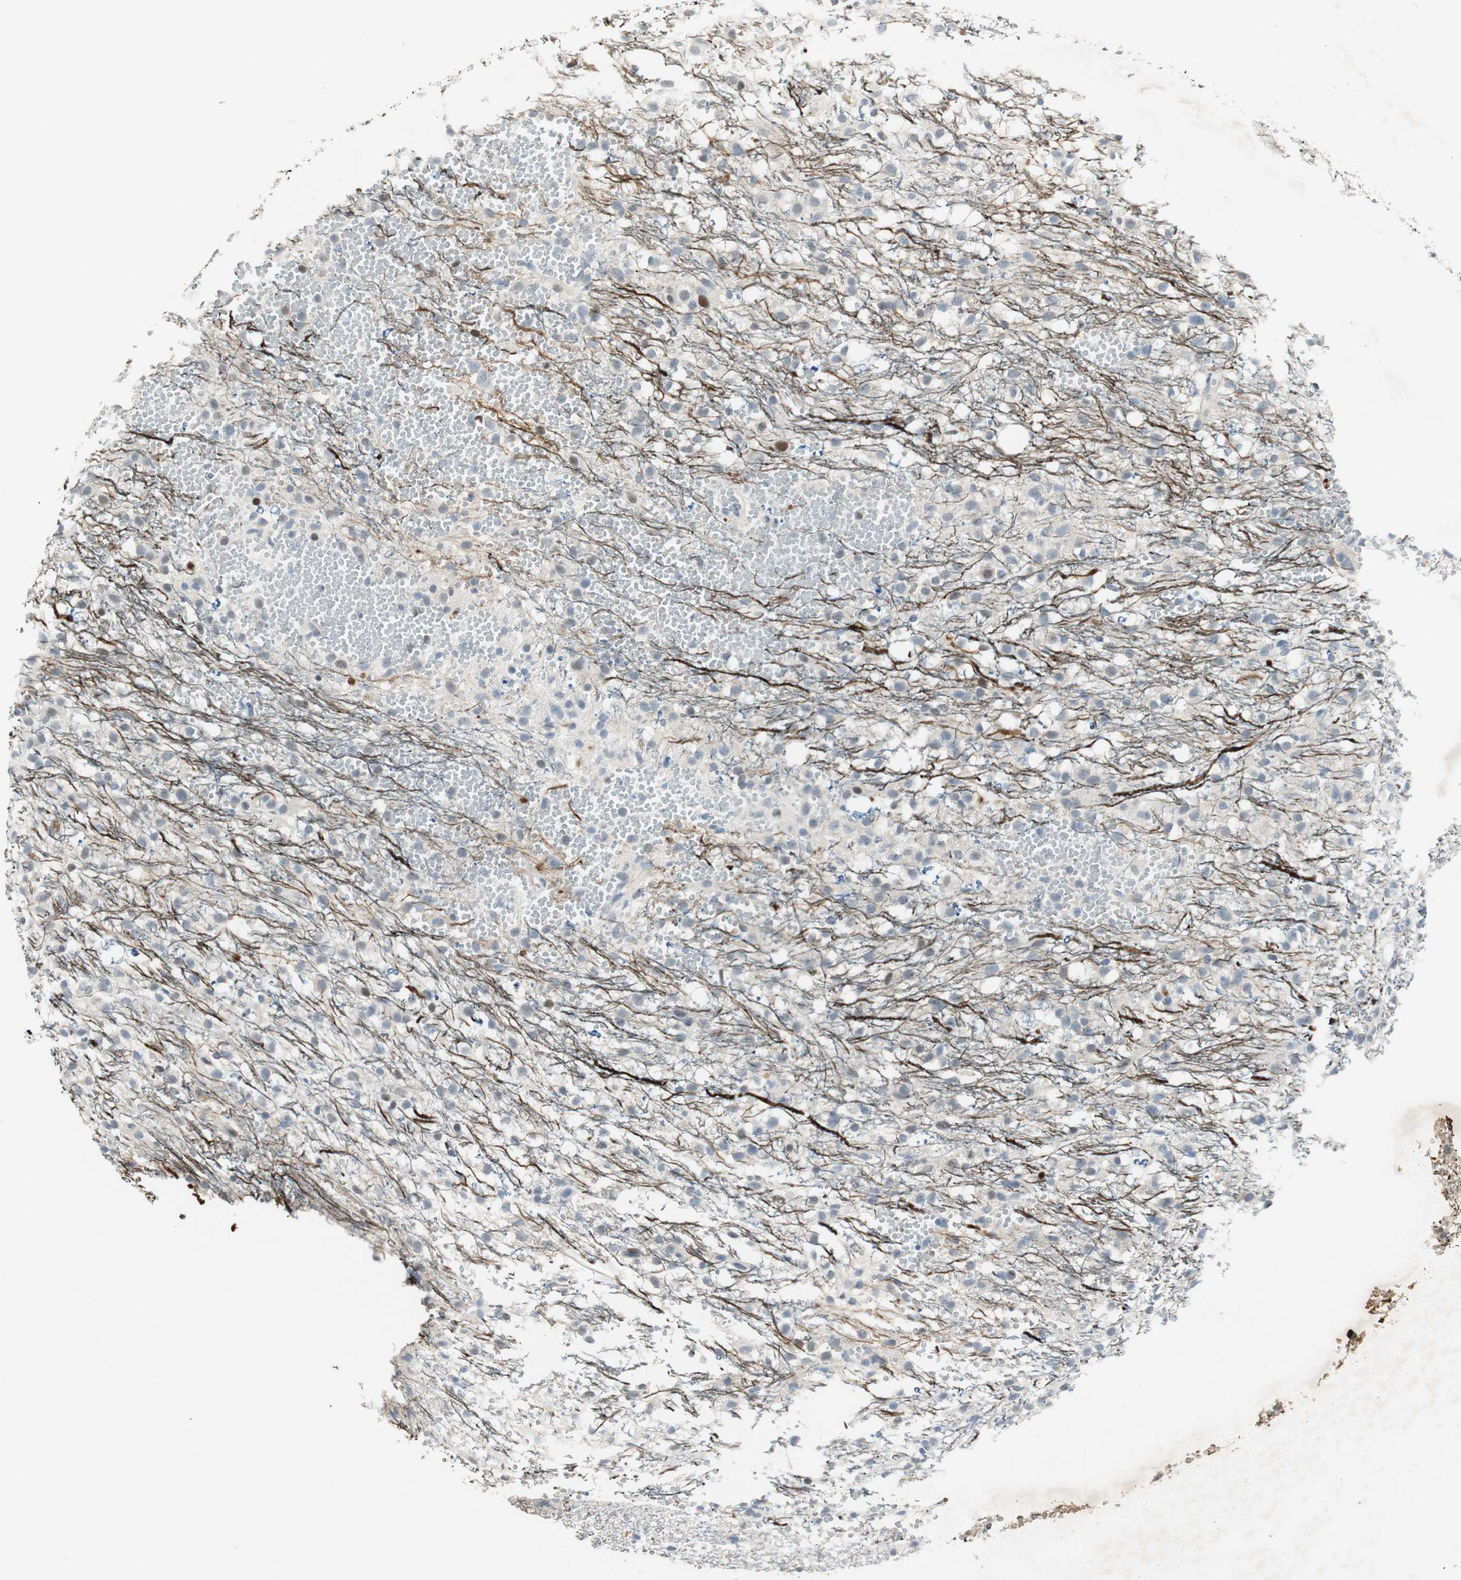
{"staining": {"intensity": "negative", "quantity": "none", "location": "none"}, "tissue": "glioma", "cell_type": "Tumor cells", "image_type": "cancer", "snomed": [{"axis": "morphology", "description": "Glioma, malignant, High grade"}, {"axis": "topography", "description": "Brain"}], "caption": "Glioma was stained to show a protein in brown. There is no significant positivity in tumor cells.", "gene": "AJUBA", "patient": {"sex": "female", "age": 59}}